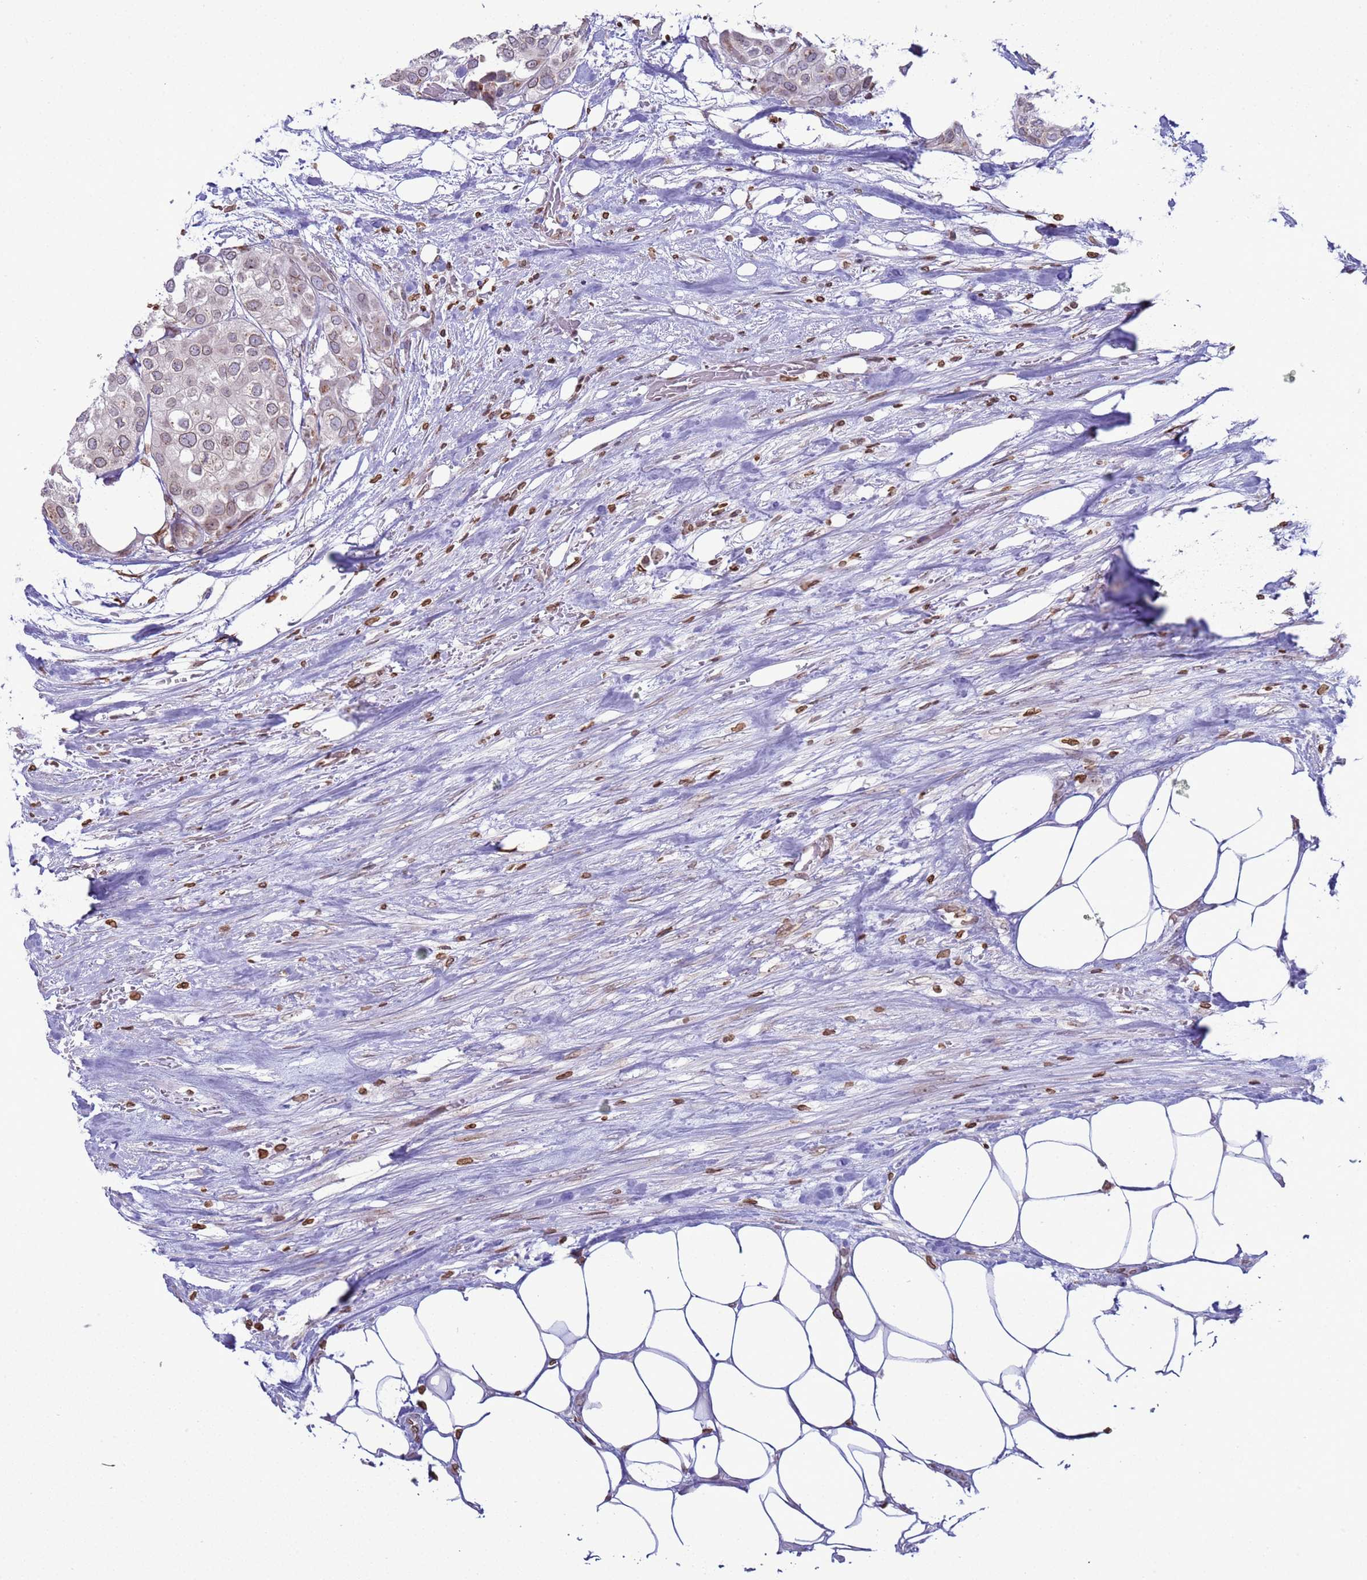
{"staining": {"intensity": "weak", "quantity": "25%-75%", "location": "cytoplasmic/membranous,nuclear"}, "tissue": "urothelial cancer", "cell_type": "Tumor cells", "image_type": "cancer", "snomed": [{"axis": "morphology", "description": "Urothelial carcinoma, High grade"}, {"axis": "topography", "description": "Urinary bladder"}], "caption": "This image demonstrates IHC staining of human urothelial carcinoma (high-grade), with low weak cytoplasmic/membranous and nuclear expression in about 25%-75% of tumor cells.", "gene": "DHX37", "patient": {"sex": "male", "age": 64}}